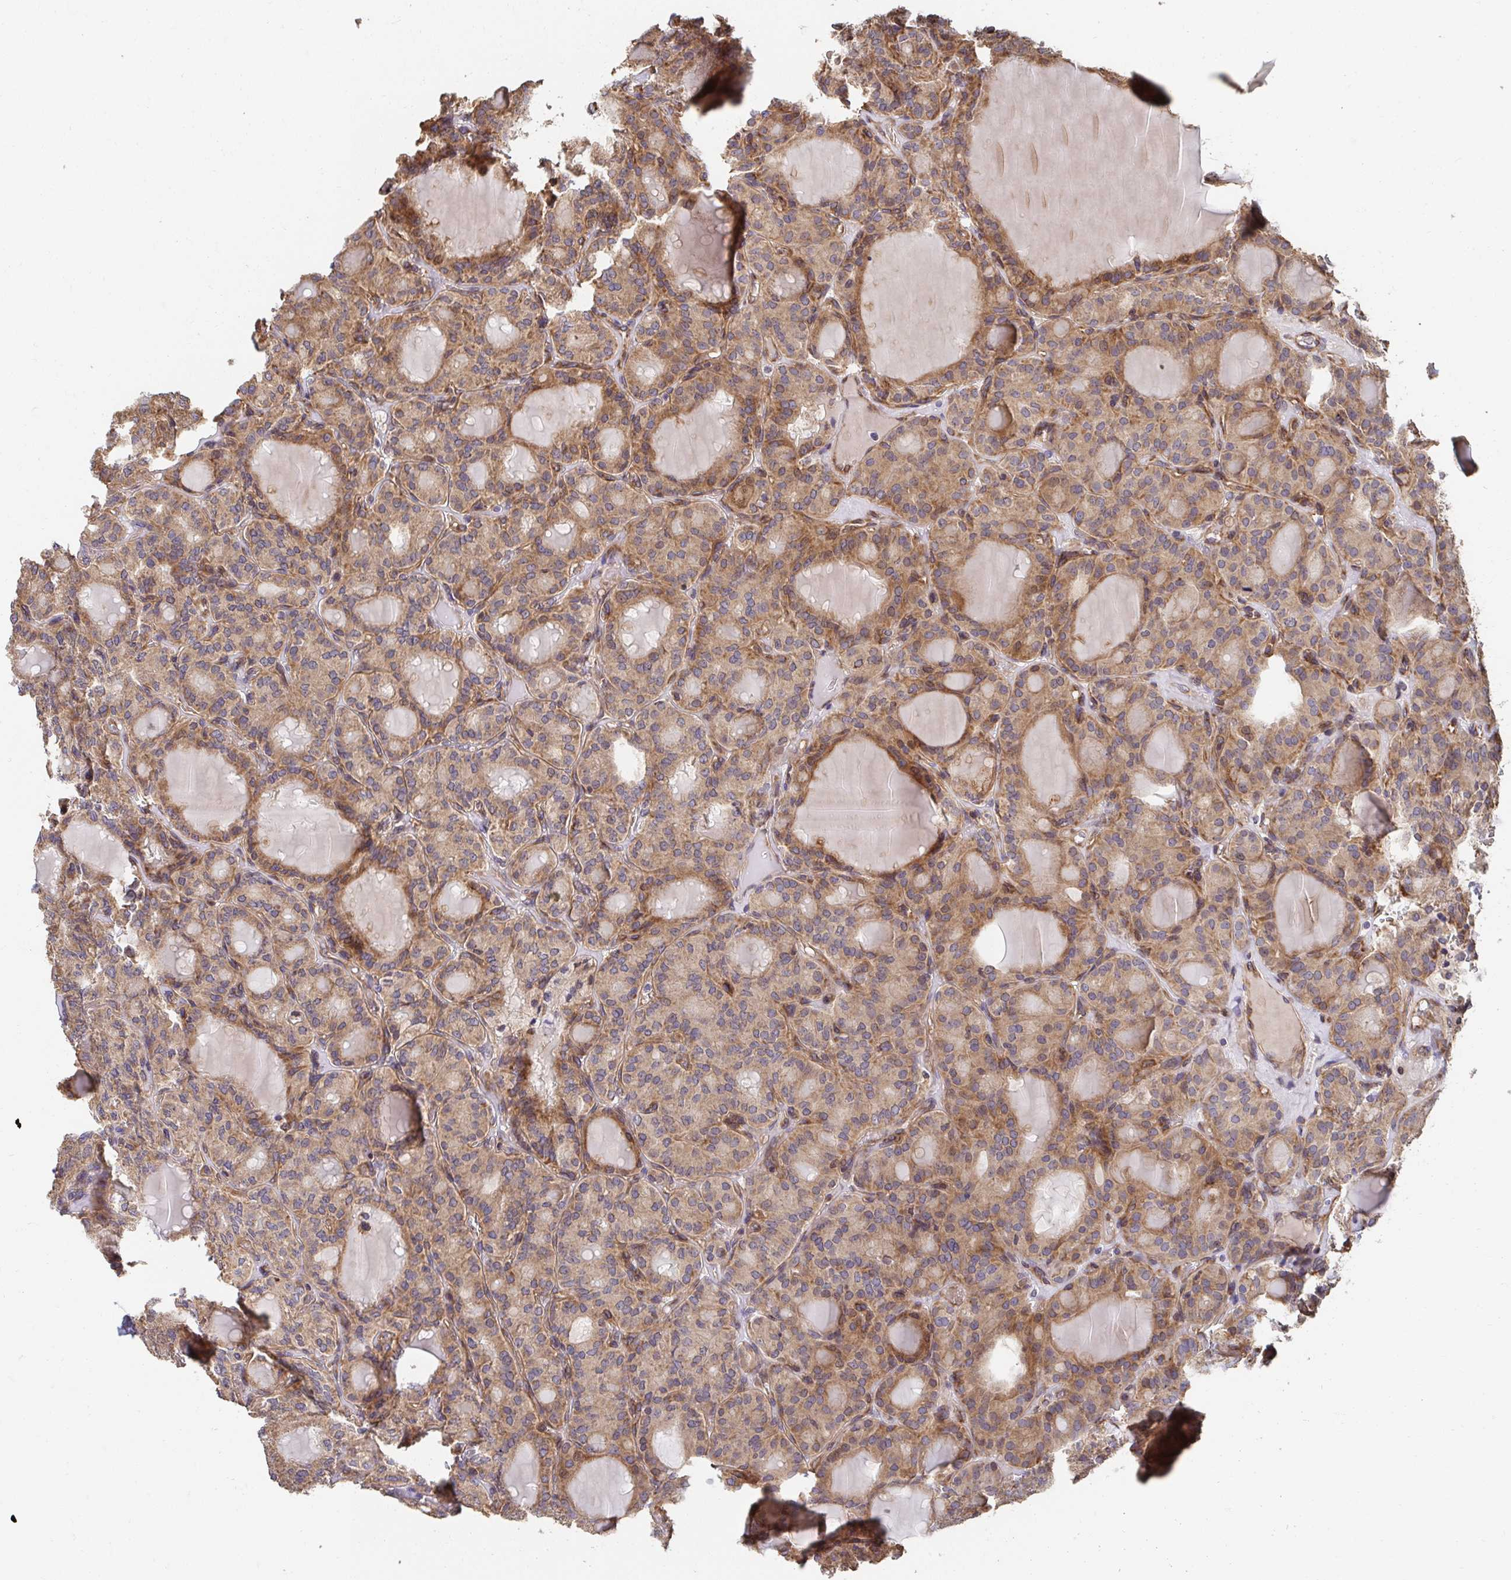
{"staining": {"intensity": "moderate", "quantity": ">75%", "location": "cytoplasmic/membranous"}, "tissue": "thyroid cancer", "cell_type": "Tumor cells", "image_type": "cancer", "snomed": [{"axis": "morphology", "description": "Papillary adenocarcinoma, NOS"}, {"axis": "topography", "description": "Thyroid gland"}], "caption": "Protein expression analysis of papillary adenocarcinoma (thyroid) displays moderate cytoplasmic/membranous expression in approximately >75% of tumor cells.", "gene": "APBB1", "patient": {"sex": "male", "age": 87}}